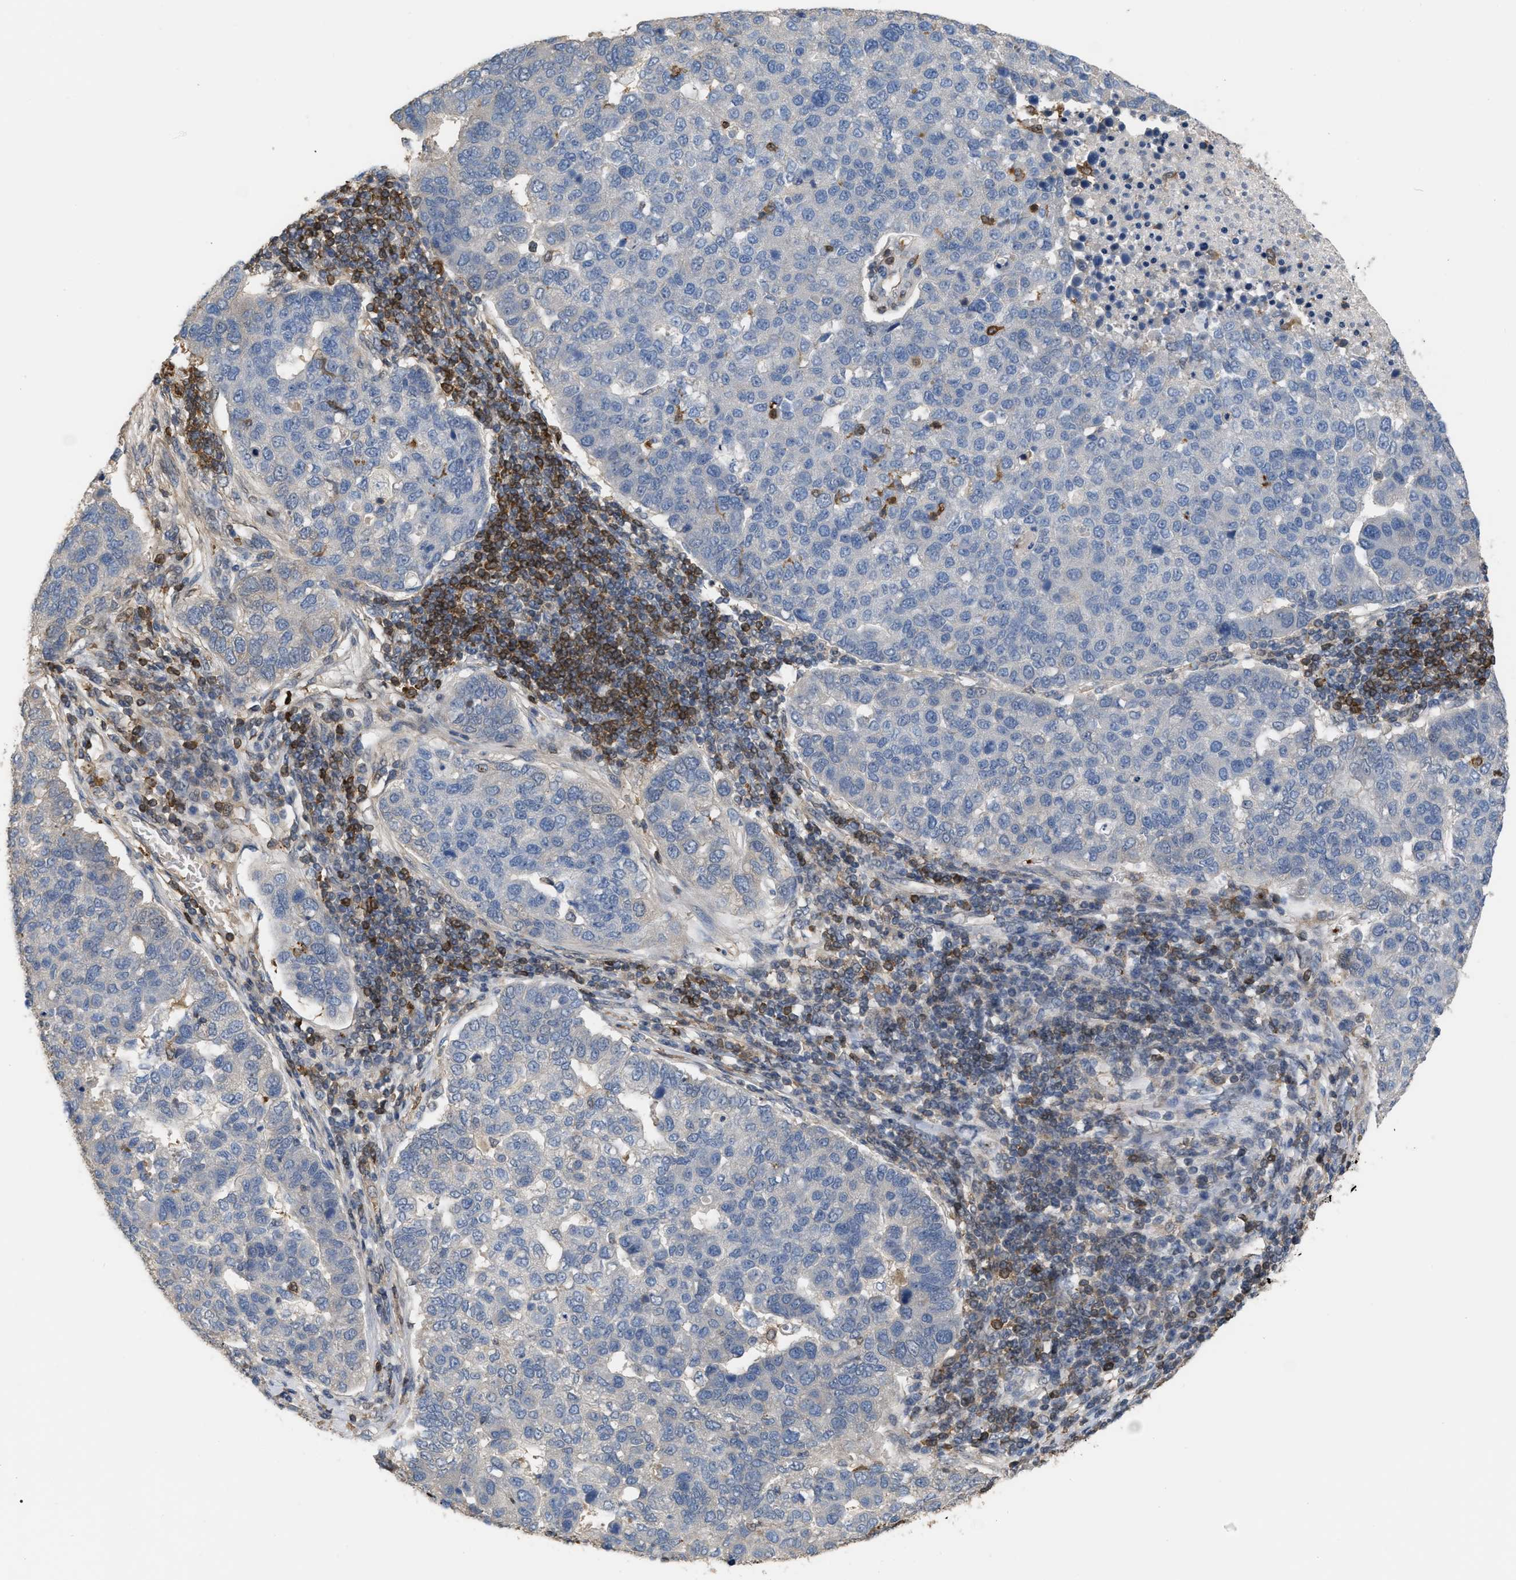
{"staining": {"intensity": "negative", "quantity": "none", "location": "none"}, "tissue": "pancreatic cancer", "cell_type": "Tumor cells", "image_type": "cancer", "snomed": [{"axis": "morphology", "description": "Adenocarcinoma, NOS"}, {"axis": "topography", "description": "Pancreas"}], "caption": "High power microscopy photomicrograph of an IHC photomicrograph of pancreatic cancer, revealing no significant staining in tumor cells.", "gene": "MTPN", "patient": {"sex": "female", "age": 61}}